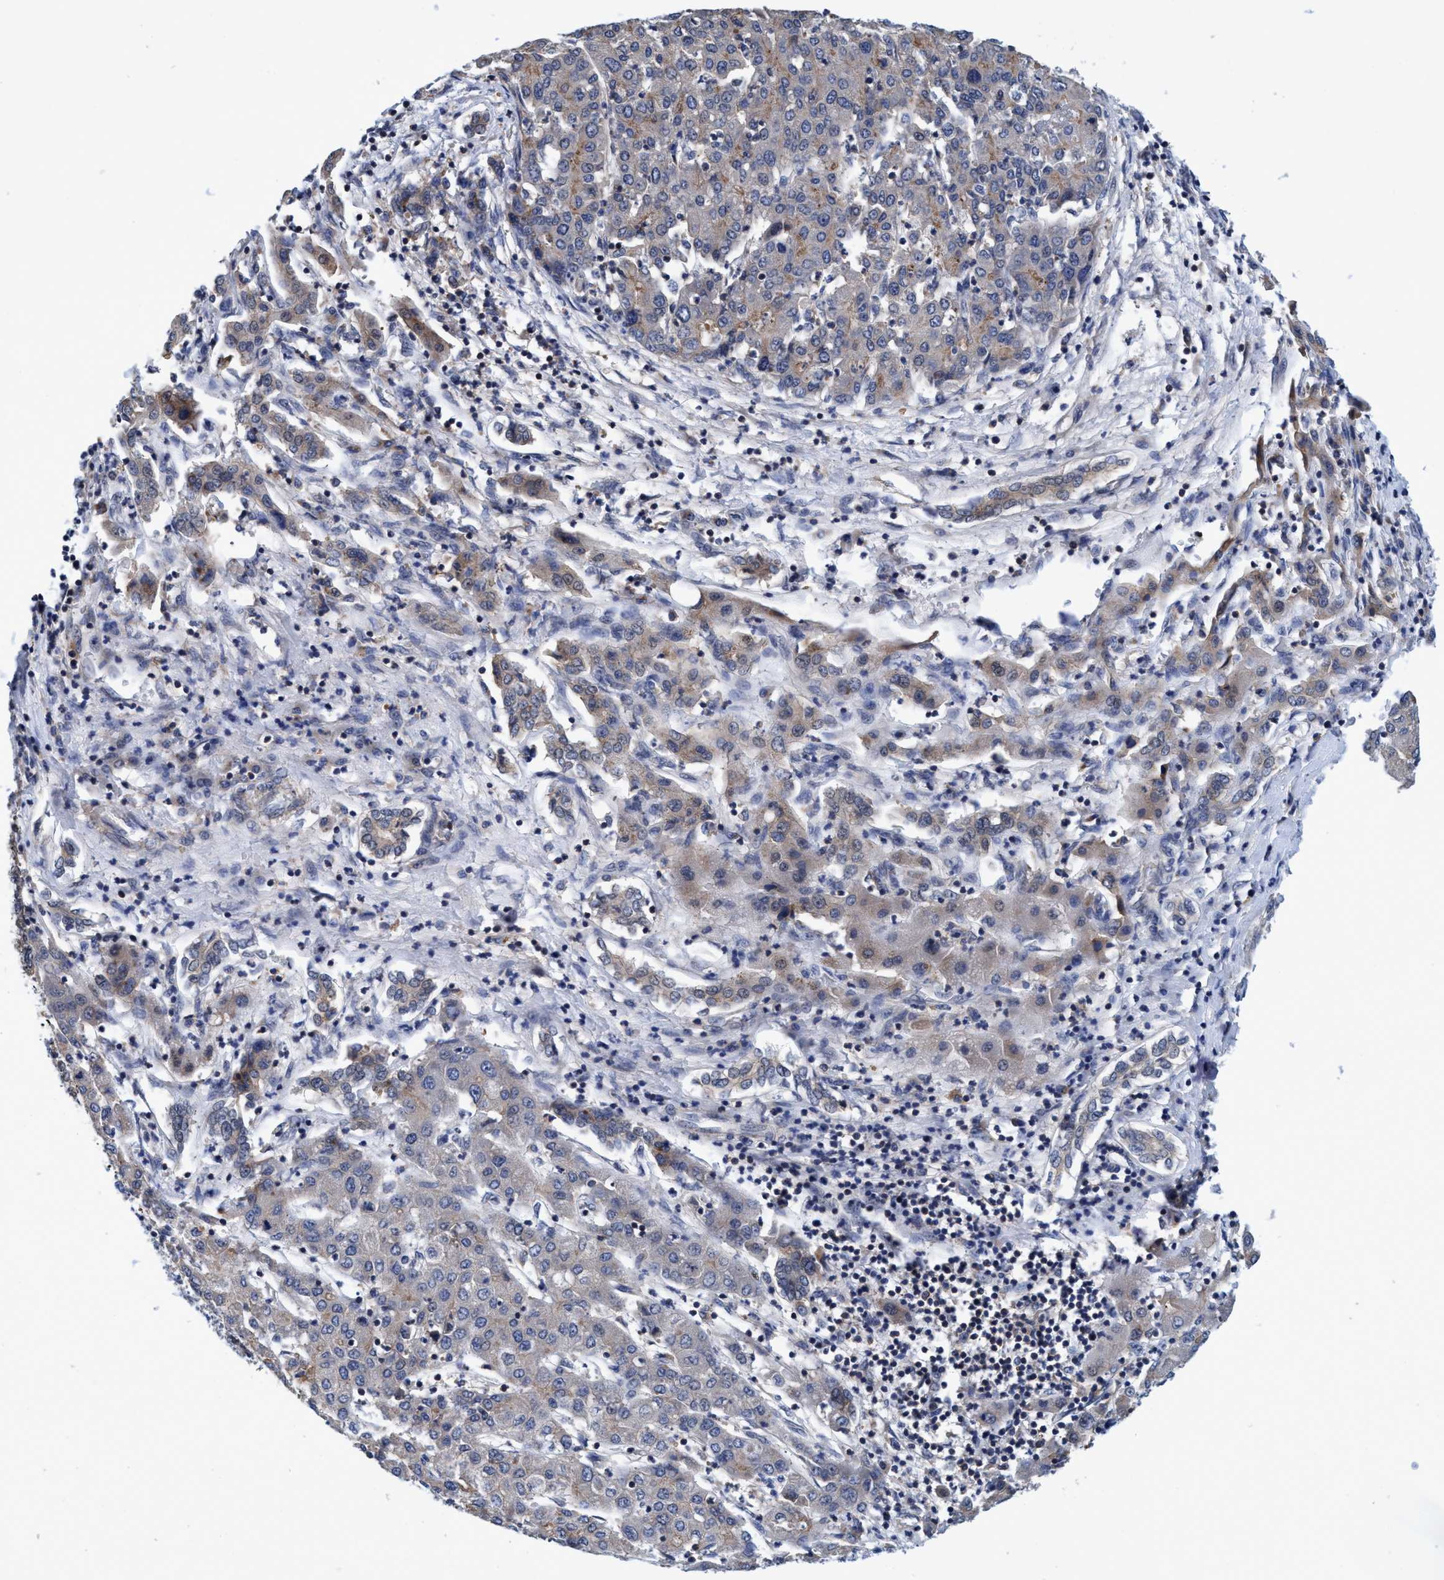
{"staining": {"intensity": "weak", "quantity": "<25%", "location": "cytoplasmic/membranous"}, "tissue": "liver cancer", "cell_type": "Tumor cells", "image_type": "cancer", "snomed": [{"axis": "morphology", "description": "Carcinoma, Hepatocellular, NOS"}, {"axis": "topography", "description": "Liver"}], "caption": "Tumor cells show no significant staining in hepatocellular carcinoma (liver).", "gene": "CALCOCO2", "patient": {"sex": "male", "age": 65}}